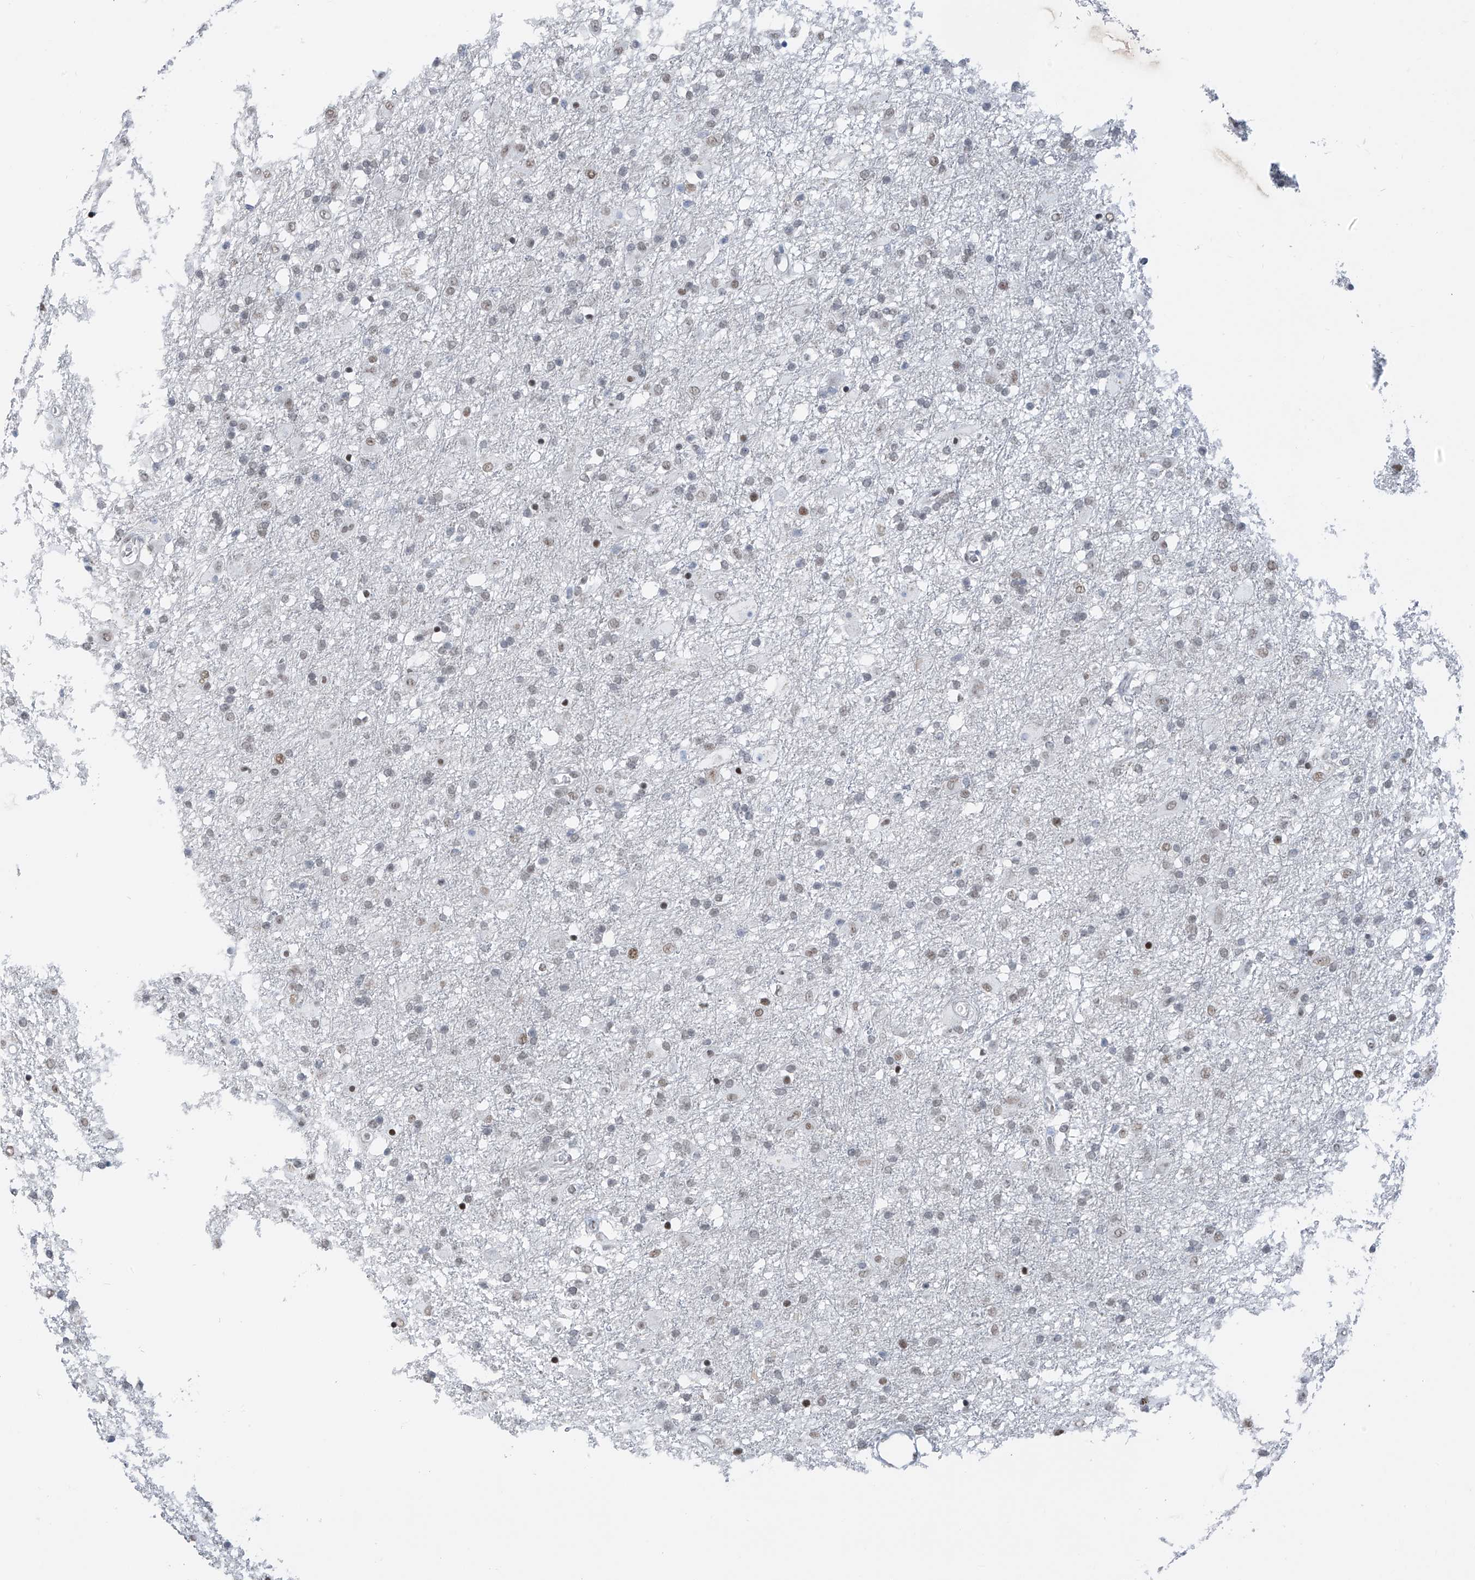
{"staining": {"intensity": "weak", "quantity": "25%-75%", "location": "nuclear"}, "tissue": "glioma", "cell_type": "Tumor cells", "image_type": "cancer", "snomed": [{"axis": "morphology", "description": "Glioma, malignant, Low grade"}, {"axis": "topography", "description": "Brain"}], "caption": "DAB immunohistochemical staining of human glioma displays weak nuclear protein staining in approximately 25%-75% of tumor cells.", "gene": "MCM9", "patient": {"sex": "male", "age": 65}}